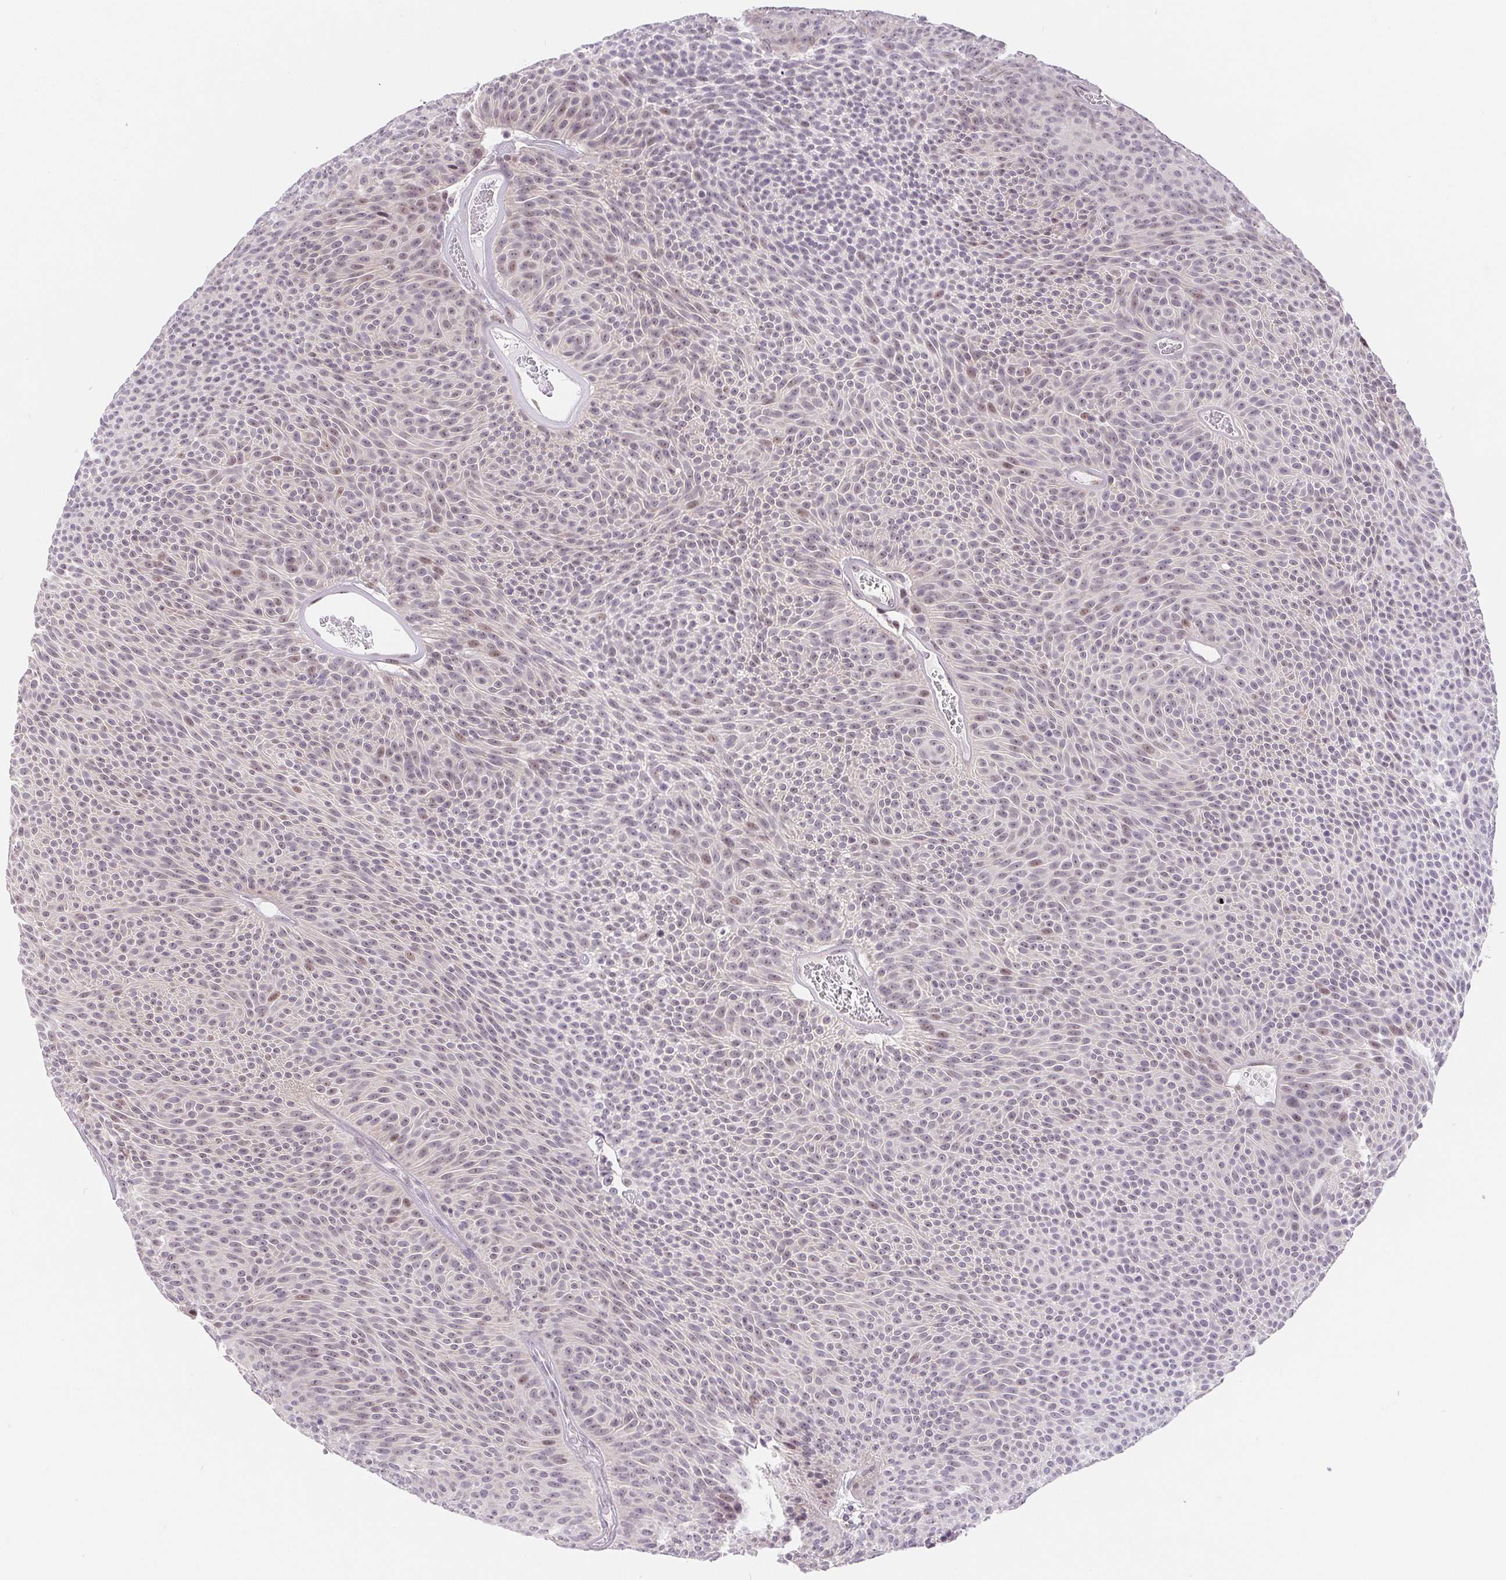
{"staining": {"intensity": "moderate", "quantity": "<25%", "location": "nuclear"}, "tissue": "urothelial cancer", "cell_type": "Tumor cells", "image_type": "cancer", "snomed": [{"axis": "morphology", "description": "Urothelial carcinoma, Low grade"}, {"axis": "topography", "description": "Urinary bladder"}], "caption": "Brown immunohistochemical staining in human urothelial cancer shows moderate nuclear expression in about <25% of tumor cells. (DAB (3,3'-diaminobenzidine) = brown stain, brightfield microscopy at high magnification).", "gene": "LCA5L", "patient": {"sex": "male", "age": 77}}